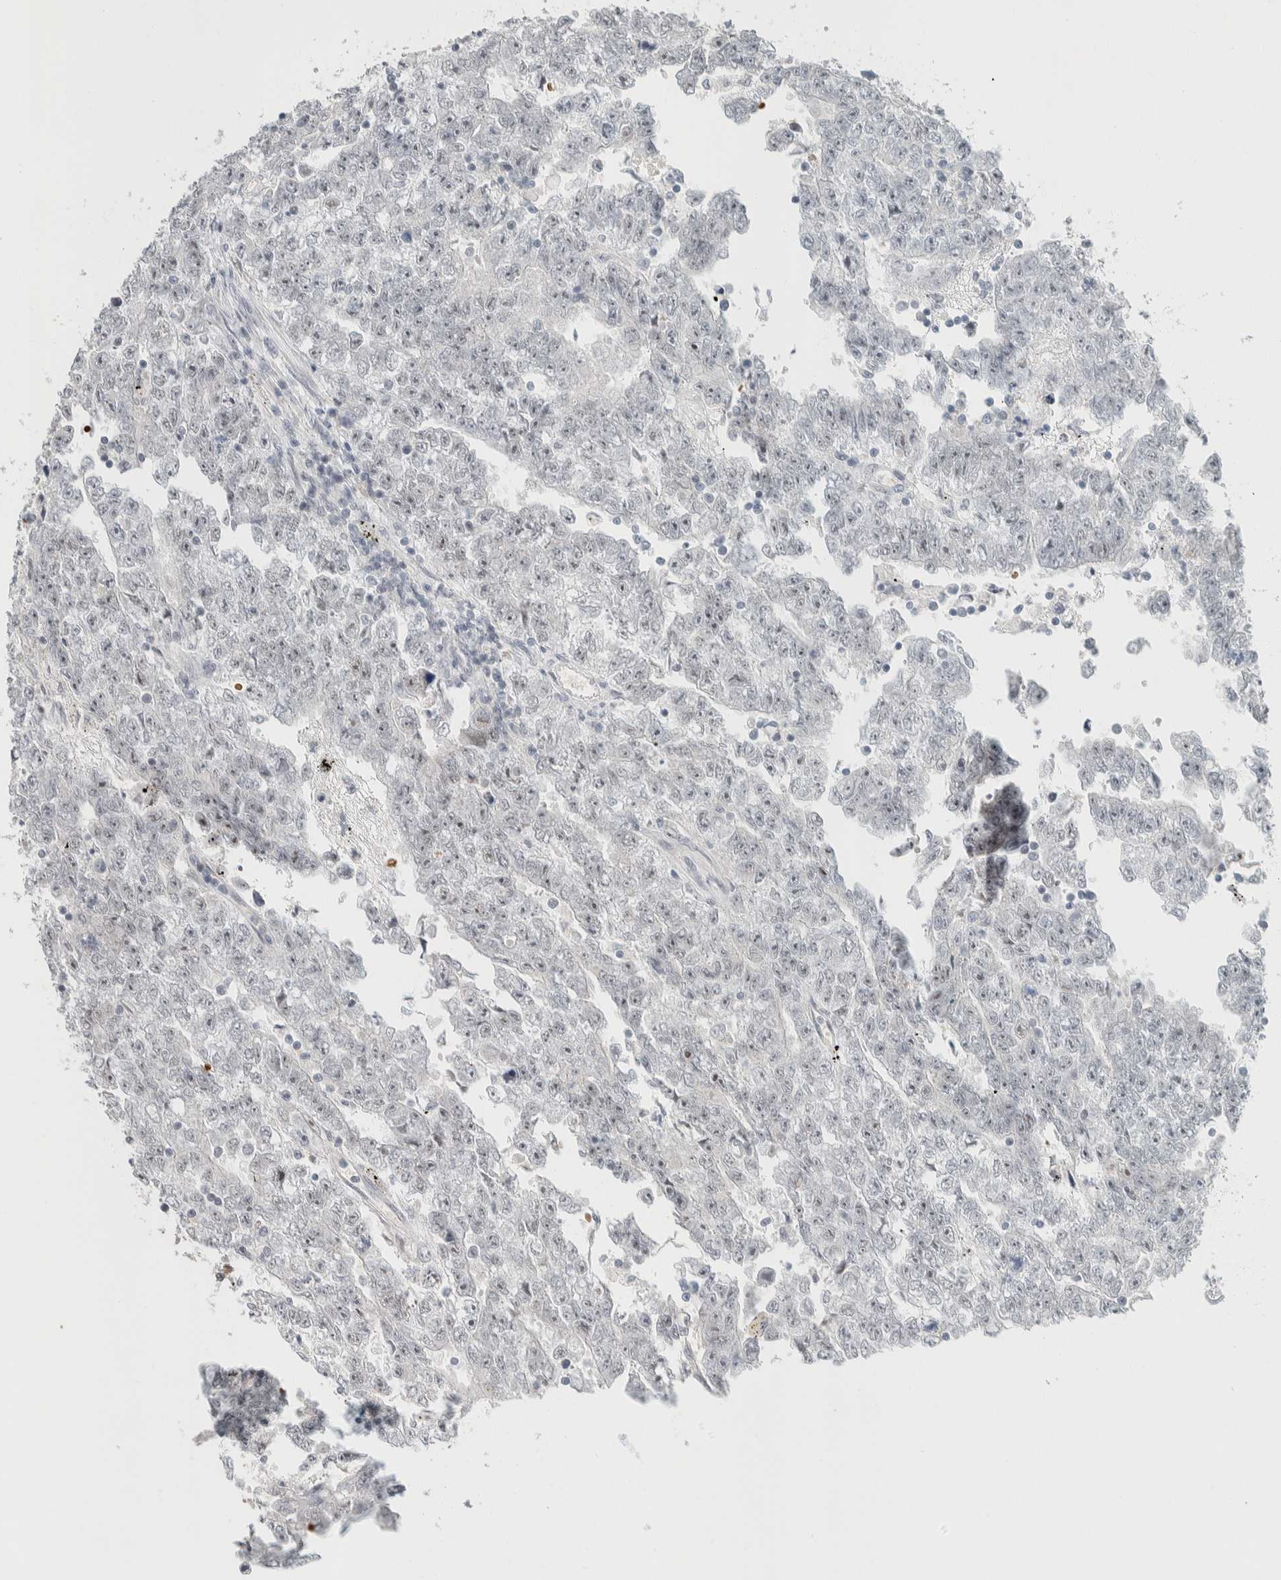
{"staining": {"intensity": "weak", "quantity": "<25%", "location": "nuclear"}, "tissue": "testis cancer", "cell_type": "Tumor cells", "image_type": "cancer", "snomed": [{"axis": "morphology", "description": "Carcinoma, Embryonal, NOS"}, {"axis": "topography", "description": "Testis"}], "caption": "An immunohistochemistry image of testis cancer is shown. There is no staining in tumor cells of testis cancer.", "gene": "ZBTB2", "patient": {"sex": "male", "age": 25}}